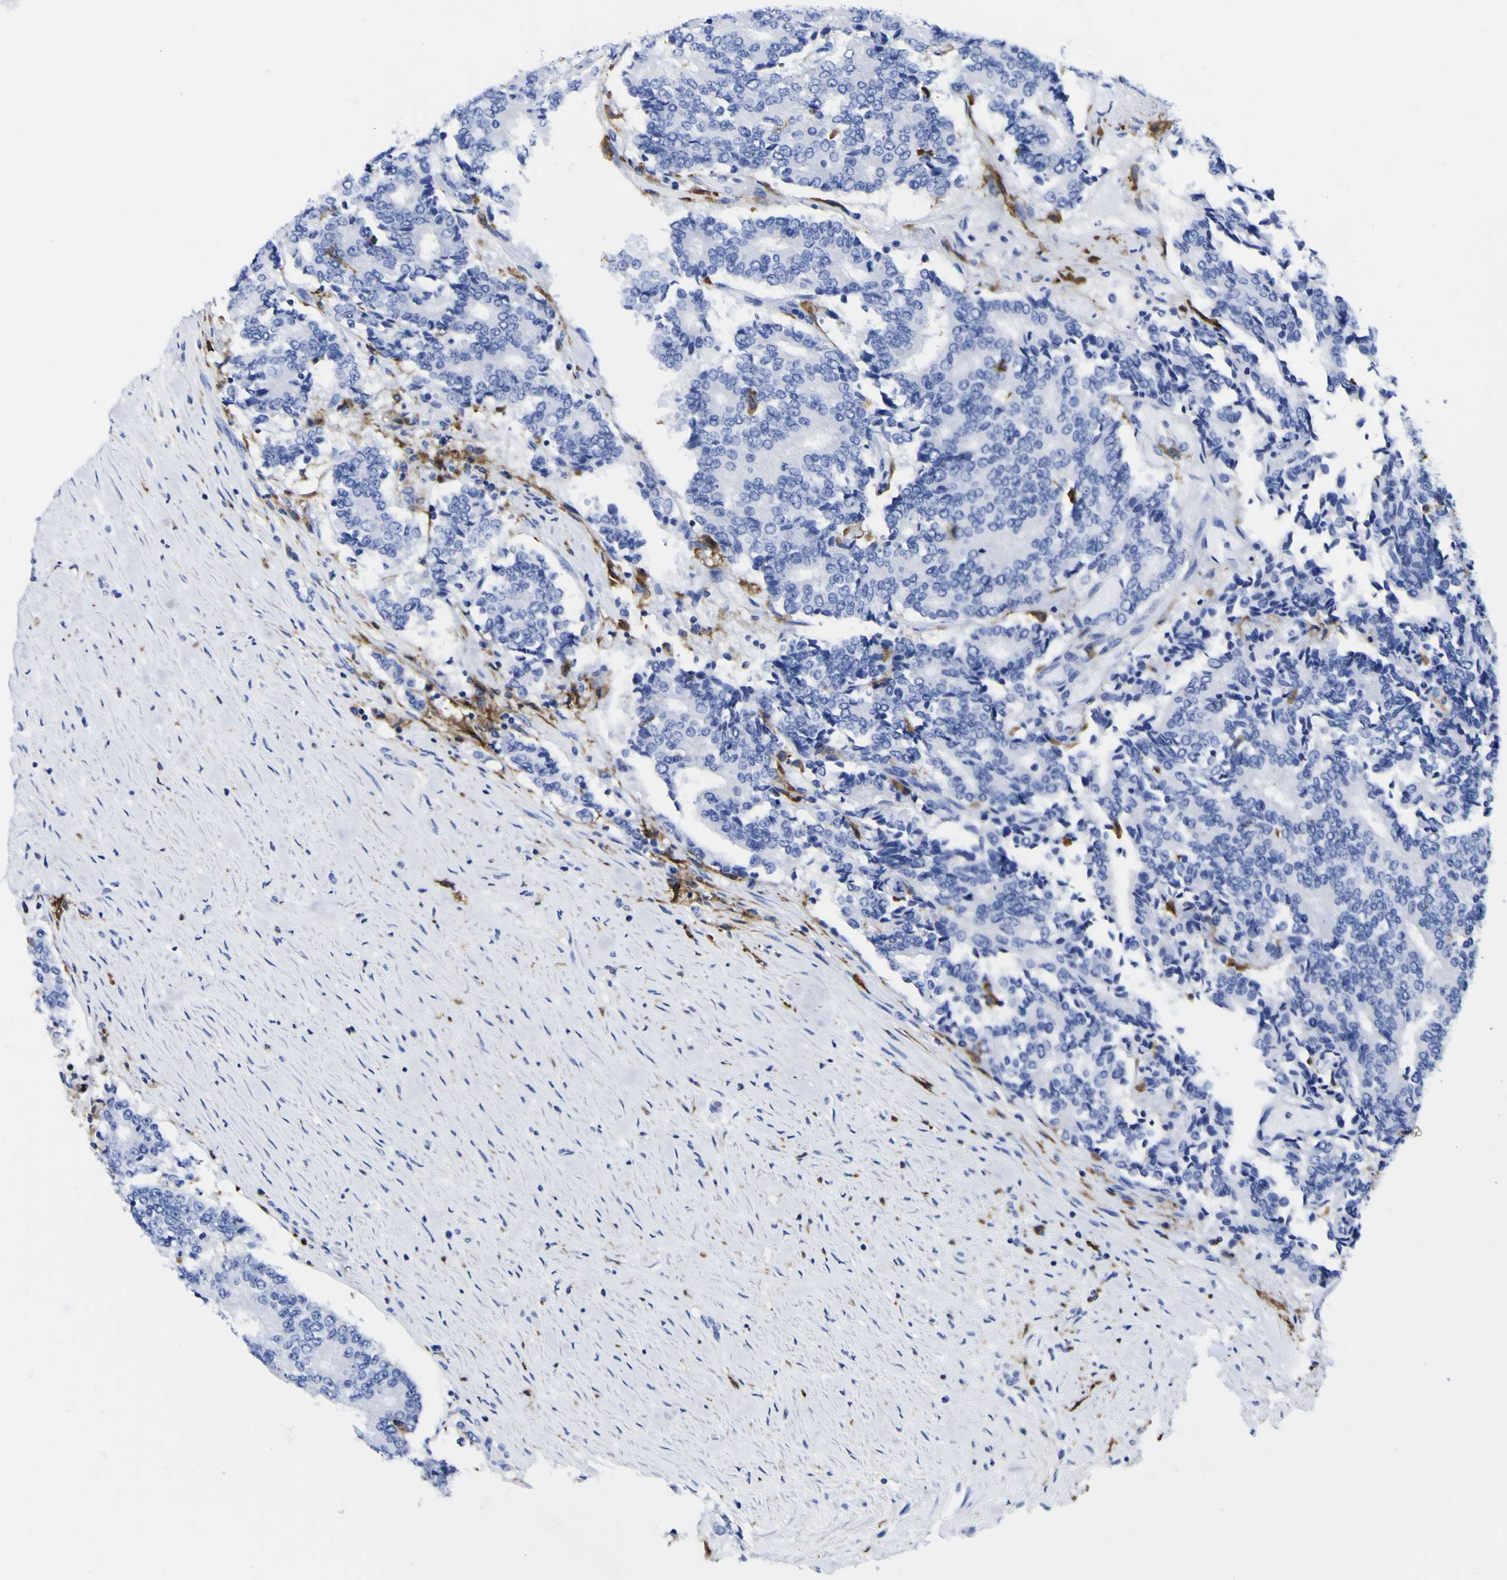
{"staining": {"intensity": "negative", "quantity": "none", "location": "none"}, "tissue": "prostate cancer", "cell_type": "Tumor cells", "image_type": "cancer", "snomed": [{"axis": "morphology", "description": "Normal tissue, NOS"}, {"axis": "morphology", "description": "Adenocarcinoma, High grade"}, {"axis": "topography", "description": "Prostate"}, {"axis": "topography", "description": "Seminal veicle"}], "caption": "The micrograph reveals no significant positivity in tumor cells of high-grade adenocarcinoma (prostate).", "gene": "HLA-DQA1", "patient": {"sex": "male", "age": 55}}